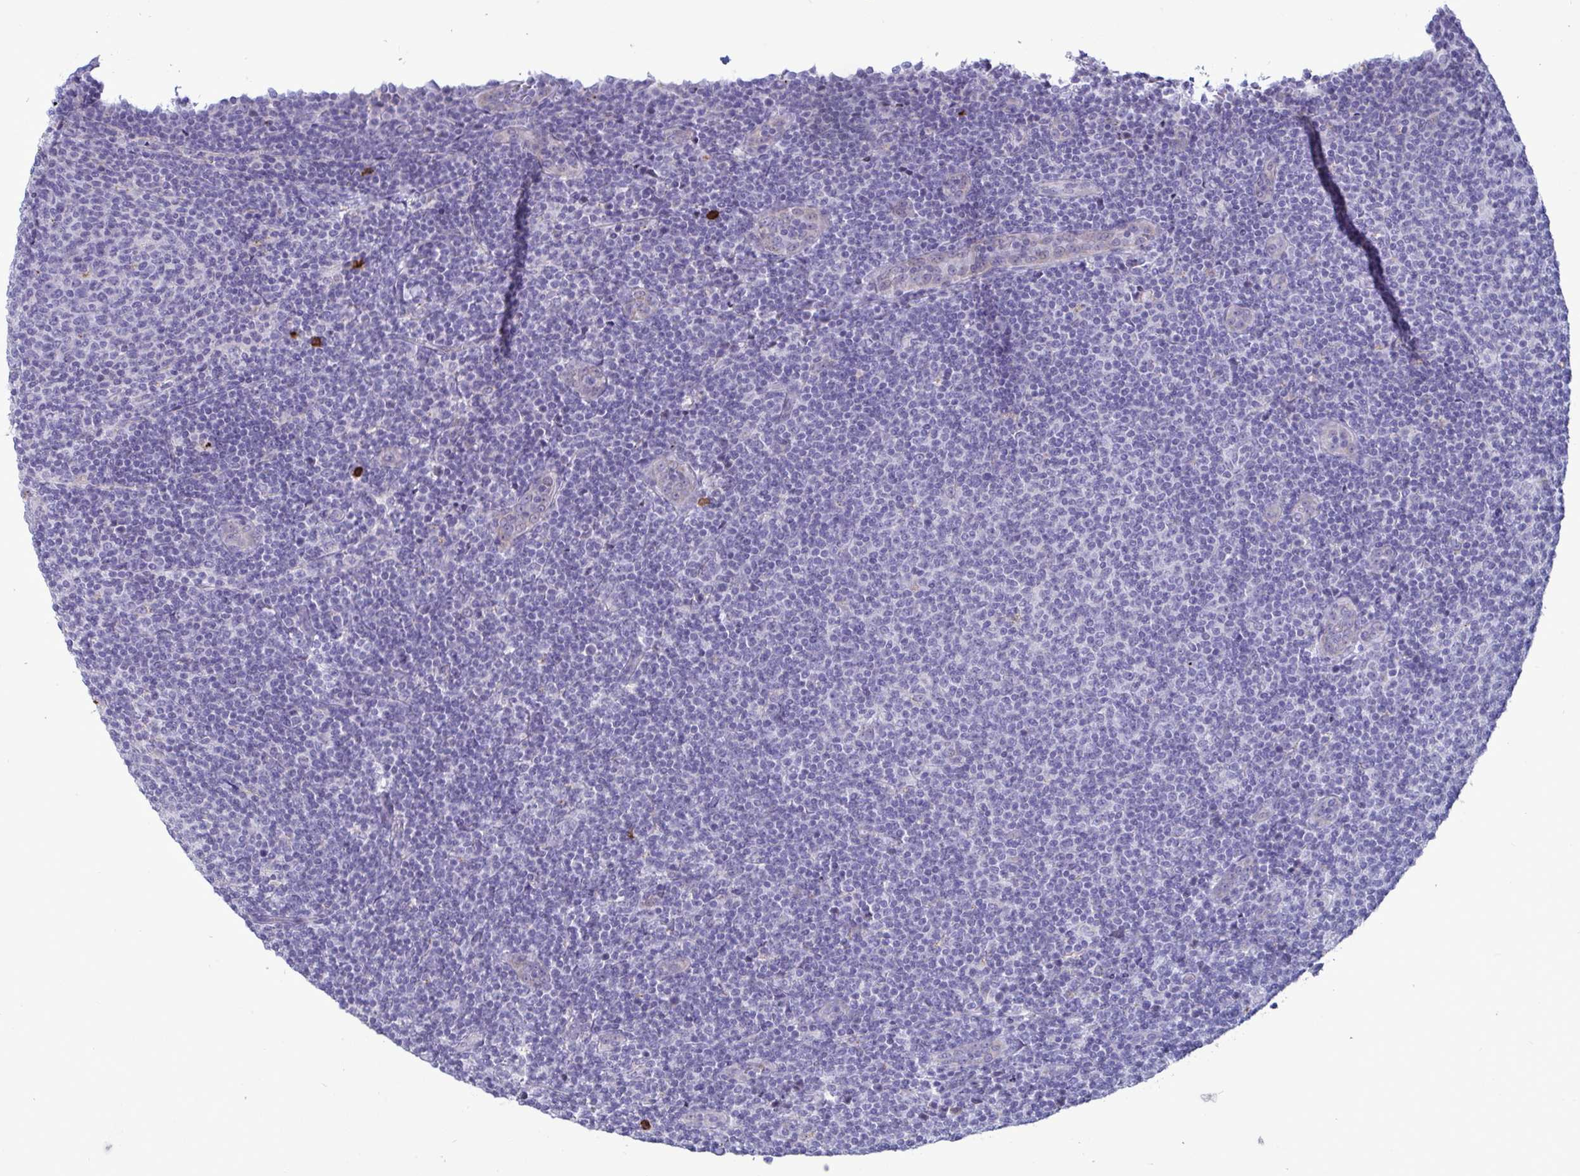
{"staining": {"intensity": "negative", "quantity": "none", "location": "none"}, "tissue": "lymphoma", "cell_type": "Tumor cells", "image_type": "cancer", "snomed": [{"axis": "morphology", "description": "Malignant lymphoma, non-Hodgkin's type, Low grade"}, {"axis": "topography", "description": "Lymph node"}], "caption": "DAB immunohistochemical staining of low-grade malignant lymphoma, non-Hodgkin's type demonstrates no significant positivity in tumor cells.", "gene": "TAS2R38", "patient": {"sex": "male", "age": 66}}